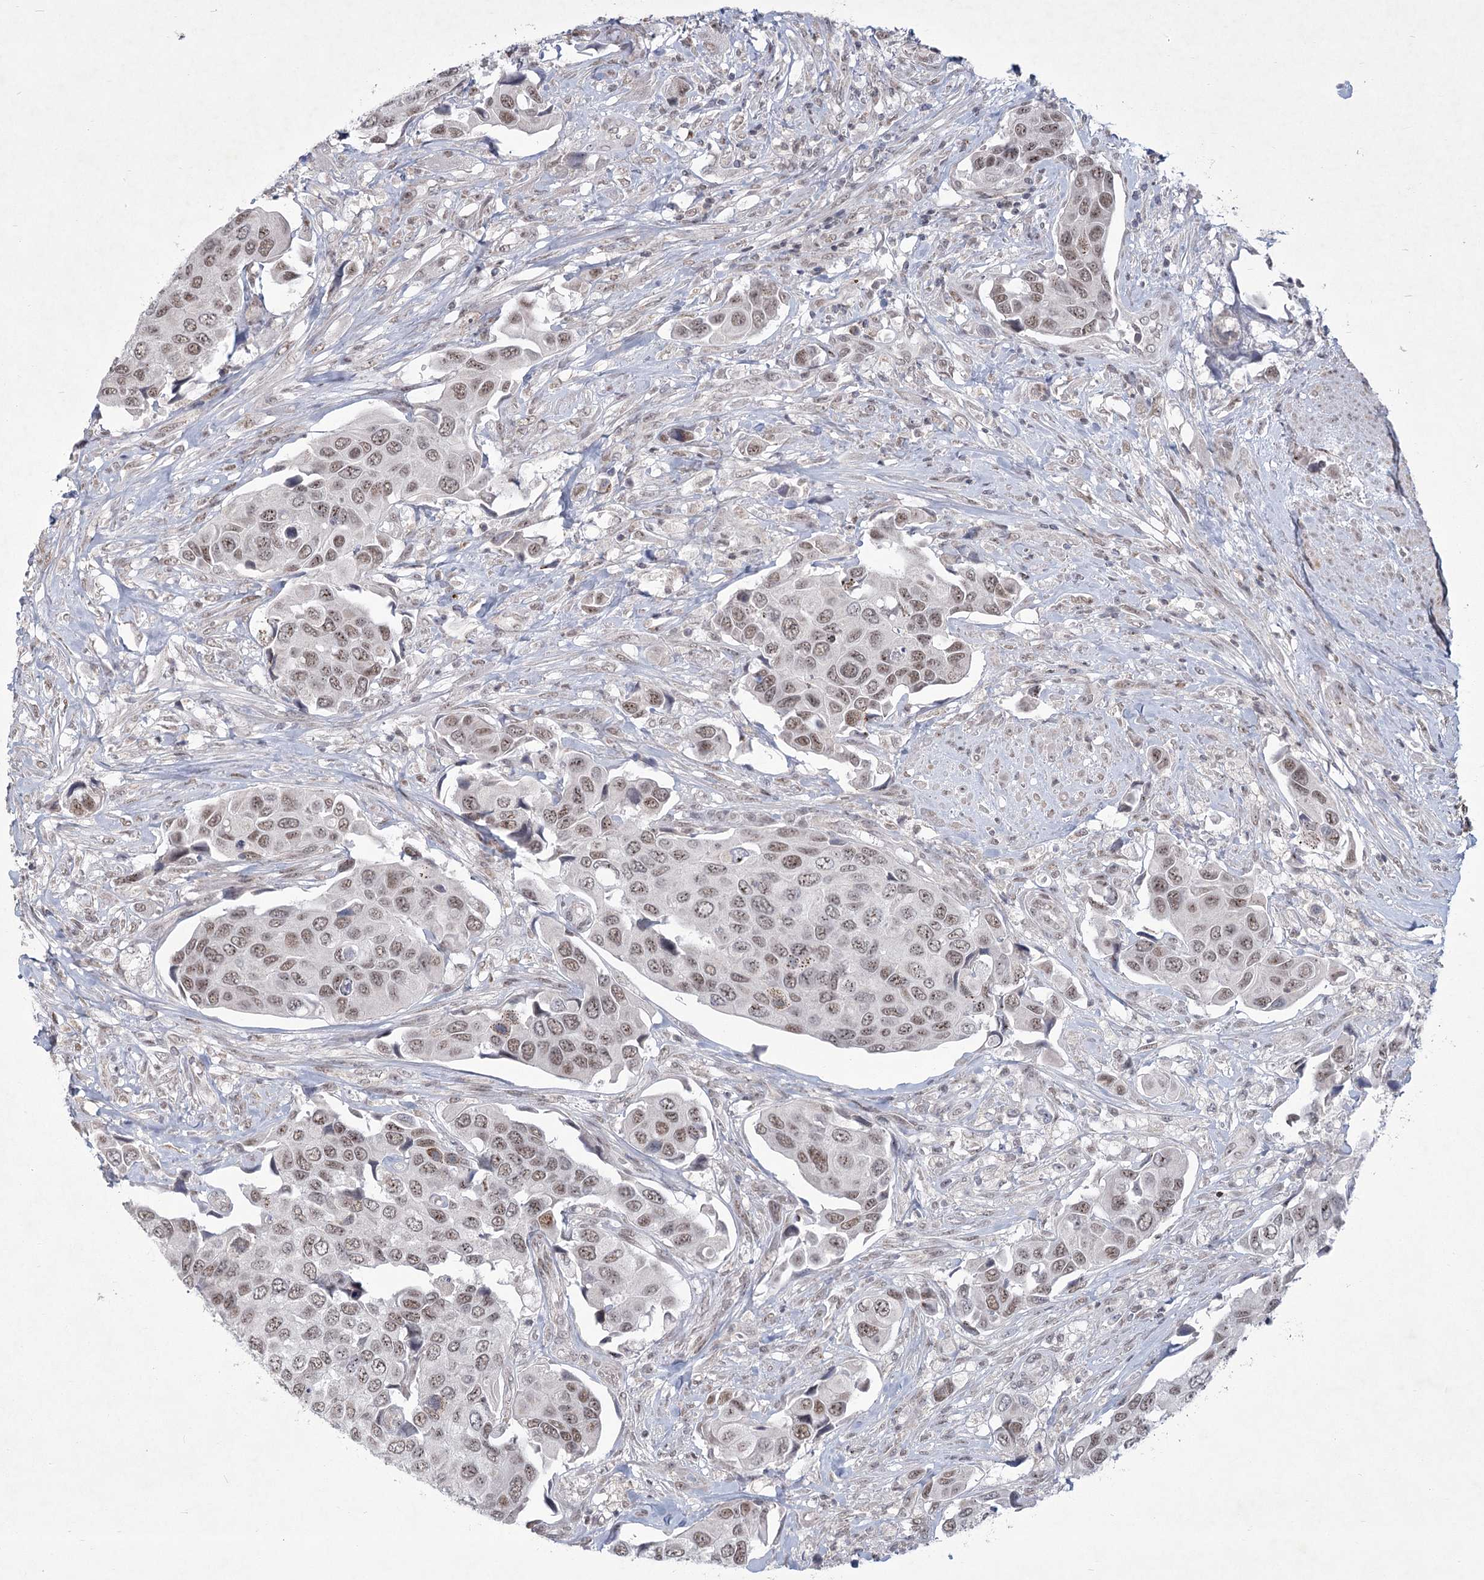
{"staining": {"intensity": "weak", "quantity": ">75%", "location": "nuclear"}, "tissue": "urothelial cancer", "cell_type": "Tumor cells", "image_type": "cancer", "snomed": [{"axis": "morphology", "description": "Urothelial carcinoma, High grade"}, {"axis": "topography", "description": "Urinary bladder"}], "caption": "Protein staining reveals weak nuclear positivity in about >75% of tumor cells in urothelial cancer. (brown staining indicates protein expression, while blue staining denotes nuclei).", "gene": "CIB4", "patient": {"sex": "male", "age": 74}}